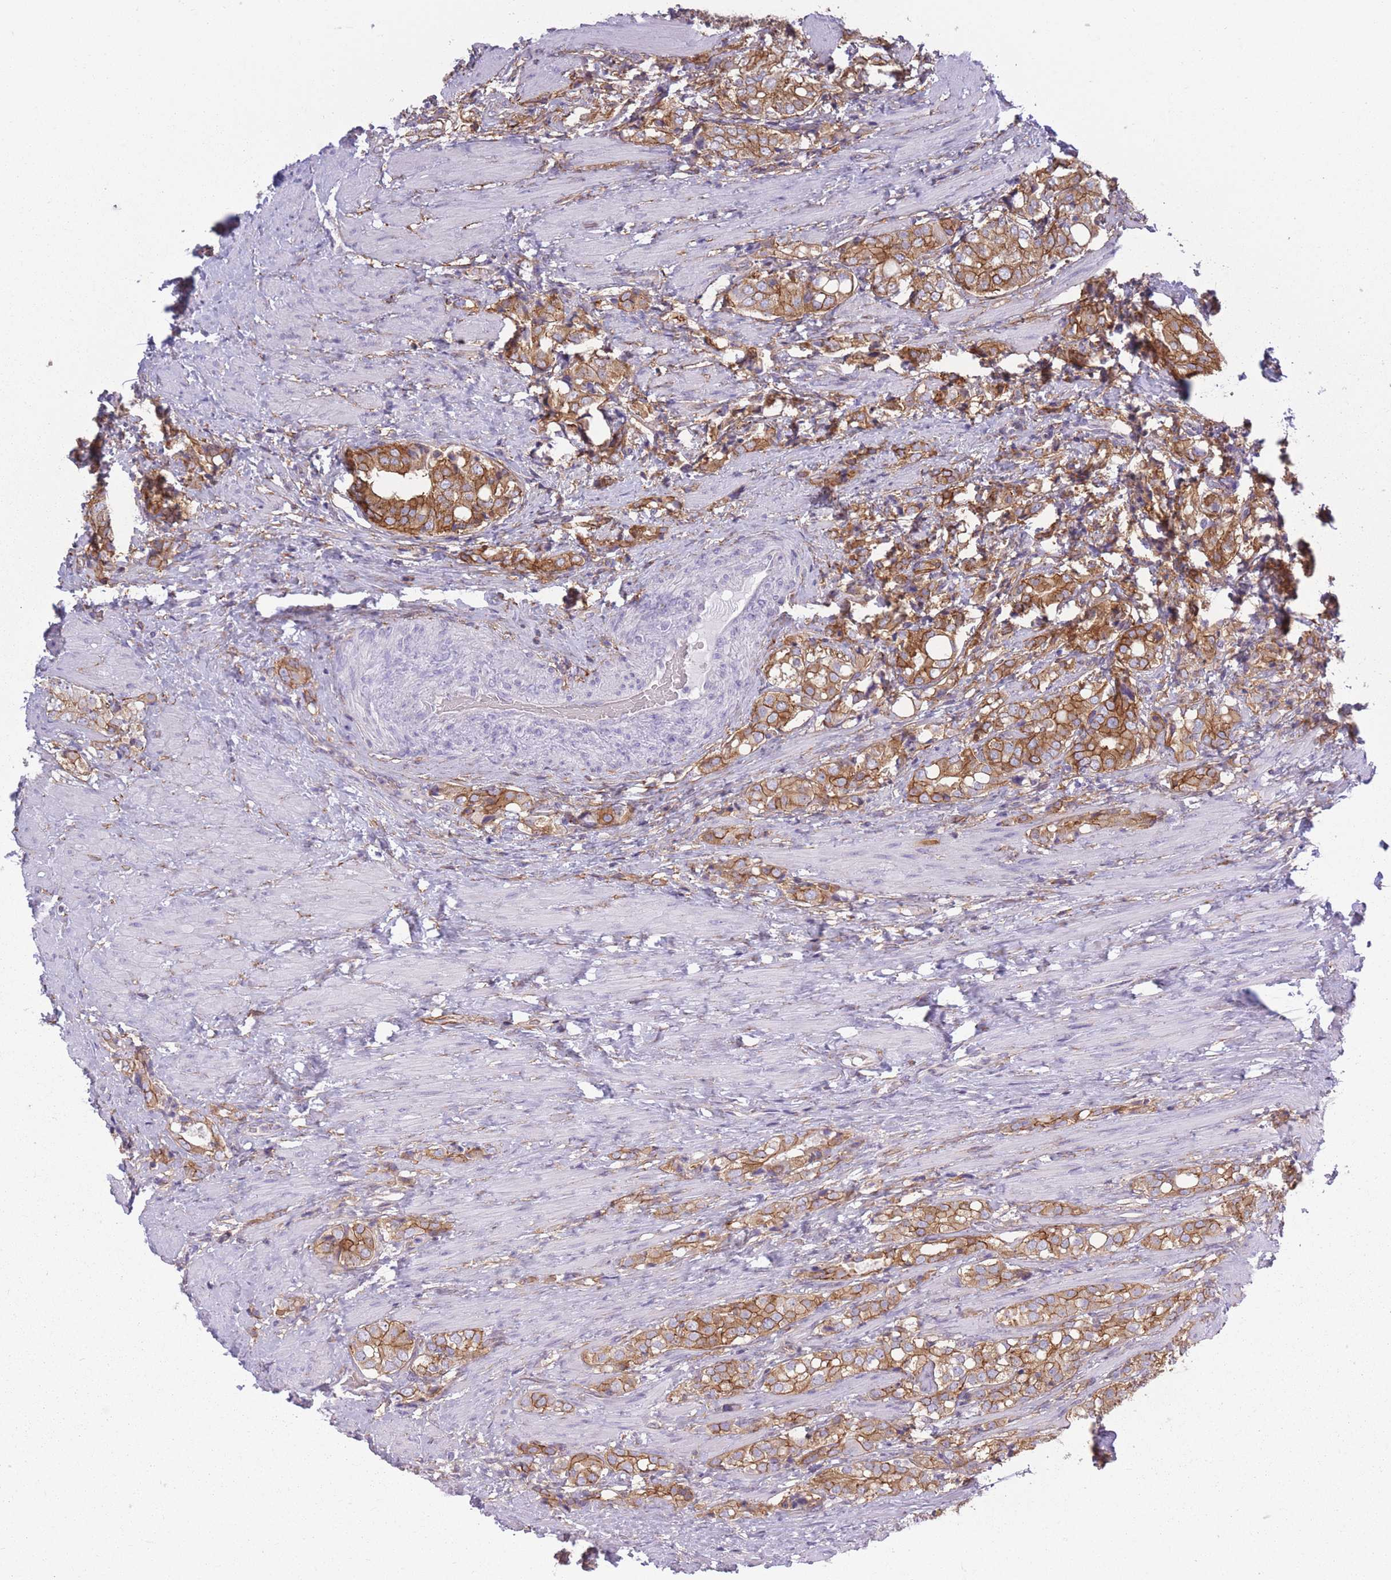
{"staining": {"intensity": "moderate", "quantity": ">75%", "location": "cytoplasmic/membranous"}, "tissue": "prostate cancer", "cell_type": "Tumor cells", "image_type": "cancer", "snomed": [{"axis": "morphology", "description": "Adenocarcinoma, High grade"}, {"axis": "topography", "description": "Prostate"}], "caption": "Protein staining displays moderate cytoplasmic/membranous expression in approximately >75% of tumor cells in prostate cancer (high-grade adenocarcinoma).", "gene": "ADD1", "patient": {"sex": "male", "age": 71}}